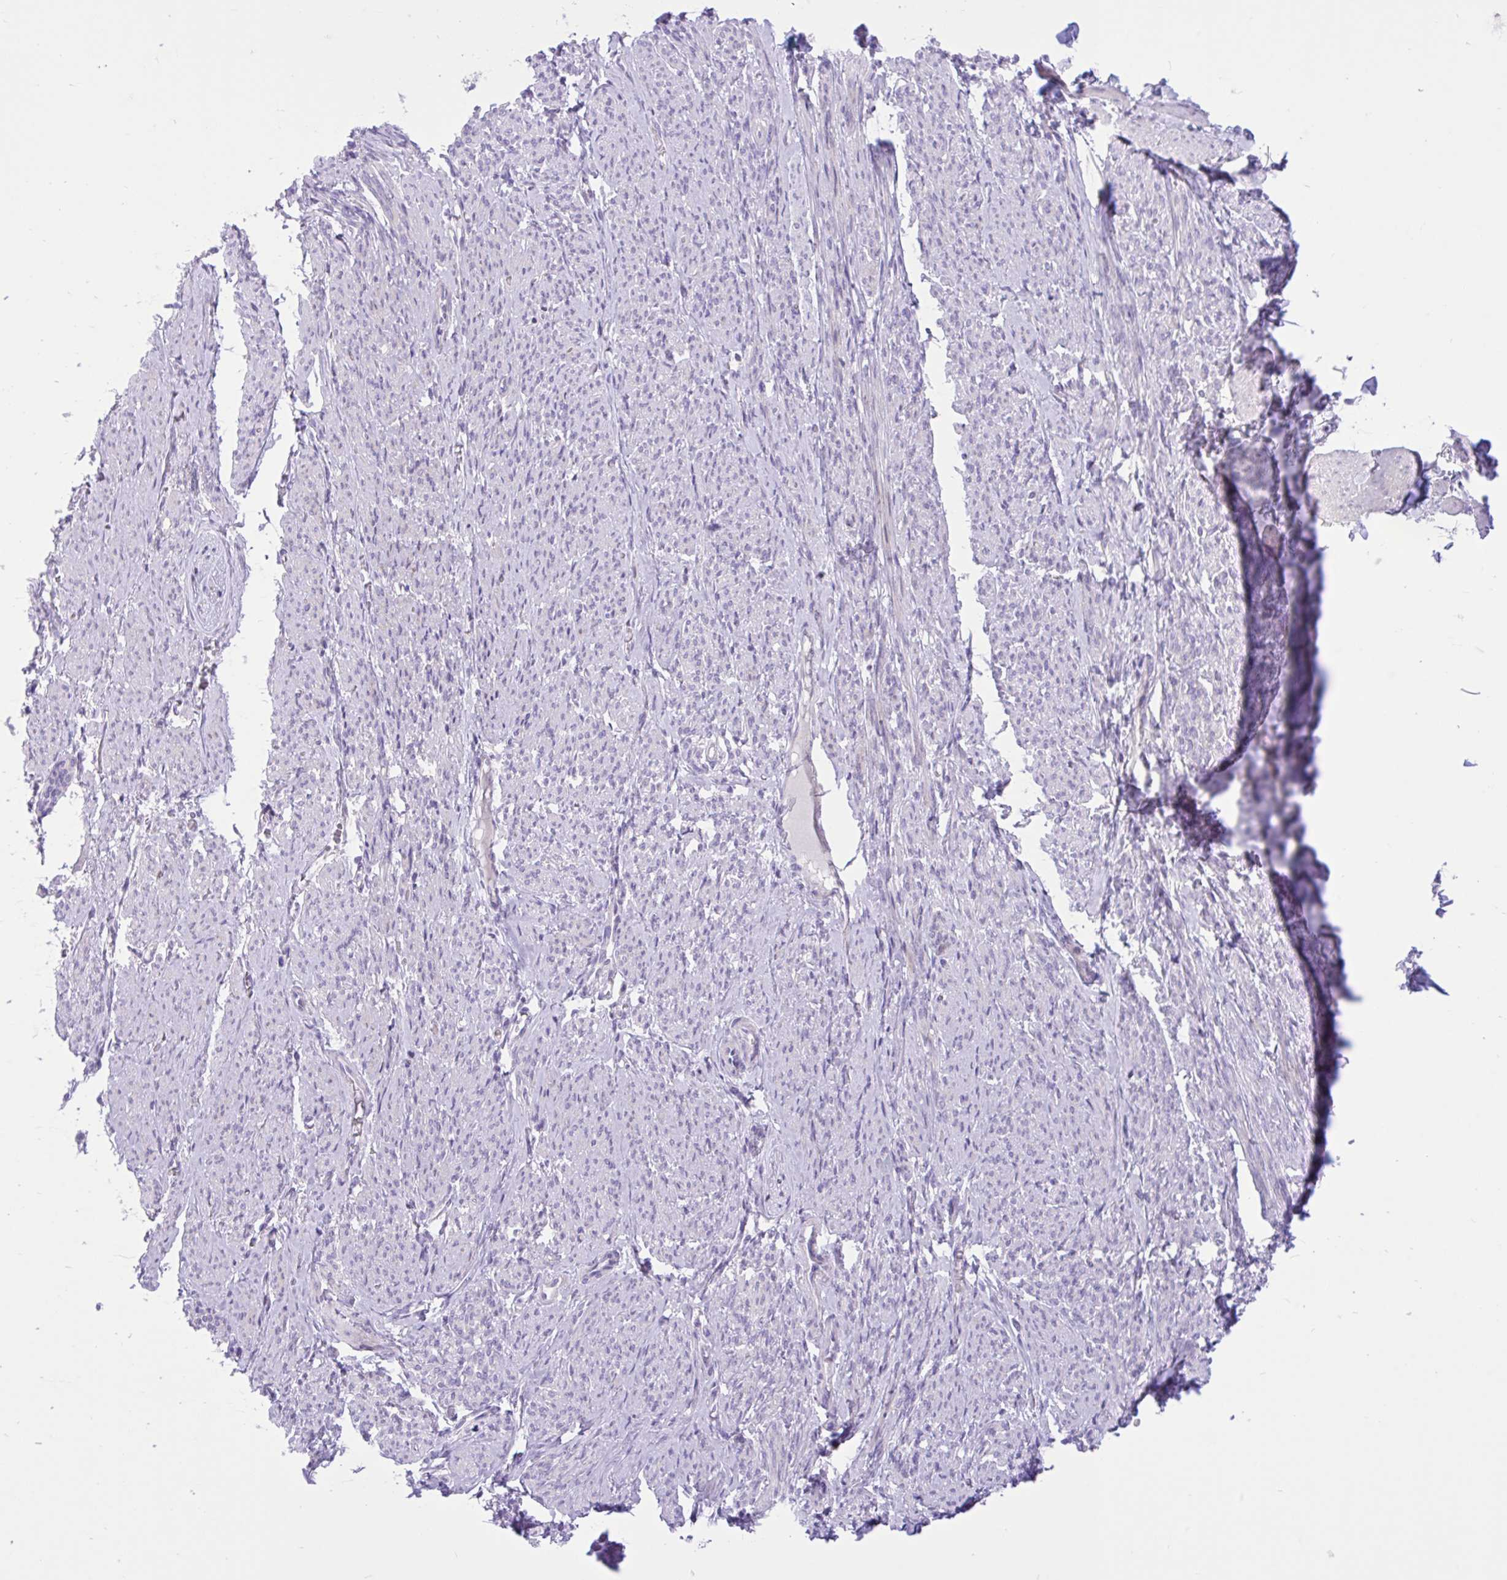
{"staining": {"intensity": "weak", "quantity": "<25%", "location": "cytoplasmic/membranous"}, "tissue": "smooth muscle", "cell_type": "Smooth muscle cells", "image_type": "normal", "snomed": [{"axis": "morphology", "description": "Normal tissue, NOS"}, {"axis": "topography", "description": "Smooth muscle"}], "caption": "This micrograph is of benign smooth muscle stained with immunohistochemistry to label a protein in brown with the nuclei are counter-stained blue. There is no expression in smooth muscle cells.", "gene": "ZNF101", "patient": {"sex": "female", "age": 65}}